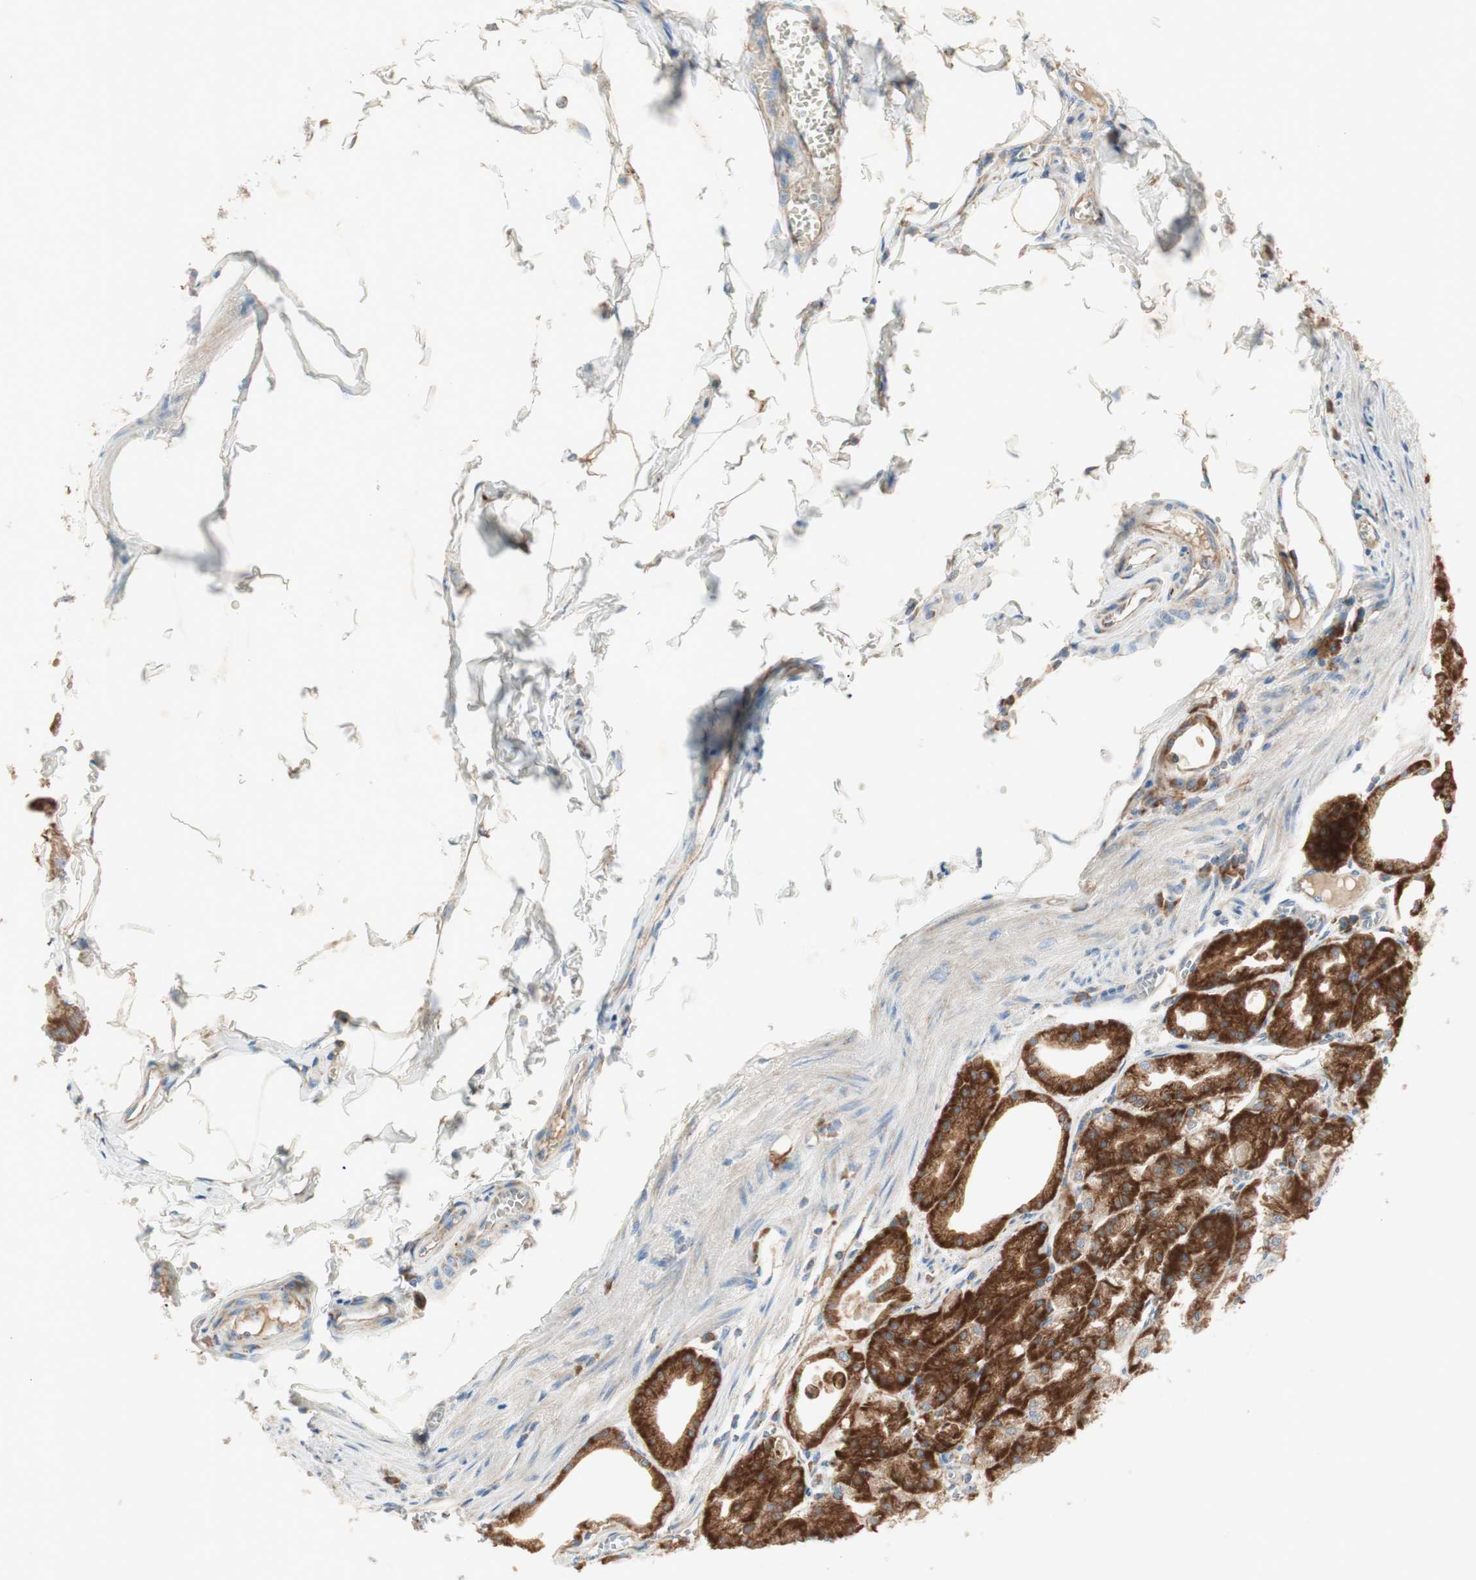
{"staining": {"intensity": "strong", "quantity": "25%-75%", "location": "cytoplasmic/membranous"}, "tissue": "stomach", "cell_type": "Glandular cells", "image_type": "normal", "snomed": [{"axis": "morphology", "description": "Normal tissue, NOS"}, {"axis": "topography", "description": "Stomach, lower"}], "caption": "Stomach stained with DAB (3,3'-diaminobenzidine) immunohistochemistry displays high levels of strong cytoplasmic/membranous staining in approximately 25%-75% of glandular cells. (DAB (3,3'-diaminobenzidine) IHC with brightfield microscopy, high magnification).", "gene": "RPL23", "patient": {"sex": "male", "age": 71}}